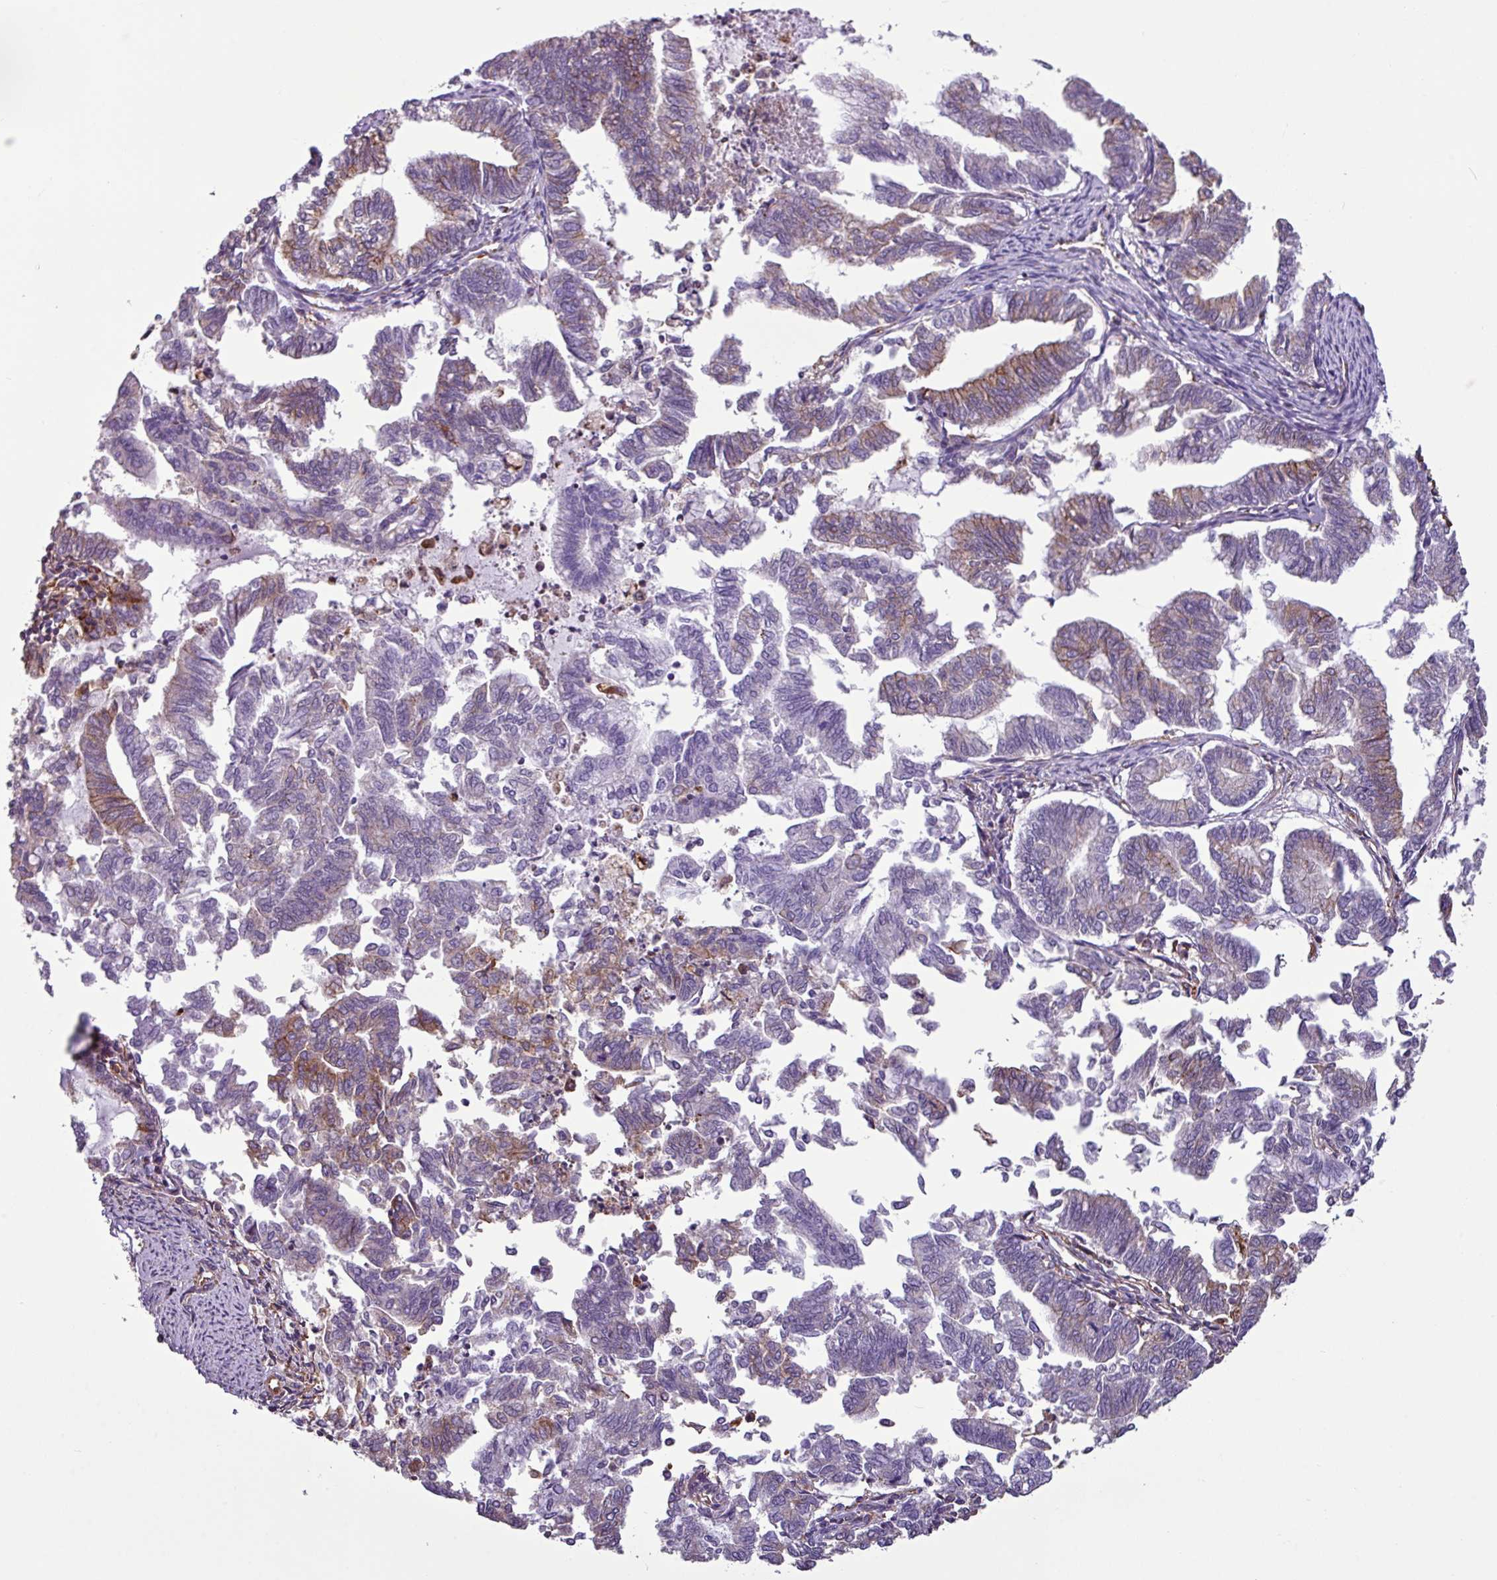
{"staining": {"intensity": "moderate", "quantity": "25%-75%", "location": "cytoplasmic/membranous"}, "tissue": "endometrial cancer", "cell_type": "Tumor cells", "image_type": "cancer", "snomed": [{"axis": "morphology", "description": "Adenocarcinoma, NOS"}, {"axis": "topography", "description": "Endometrium"}], "caption": "Moderate cytoplasmic/membranous protein positivity is appreciated in about 25%-75% of tumor cells in endometrial adenocarcinoma.", "gene": "XNDC1N", "patient": {"sex": "female", "age": 79}}